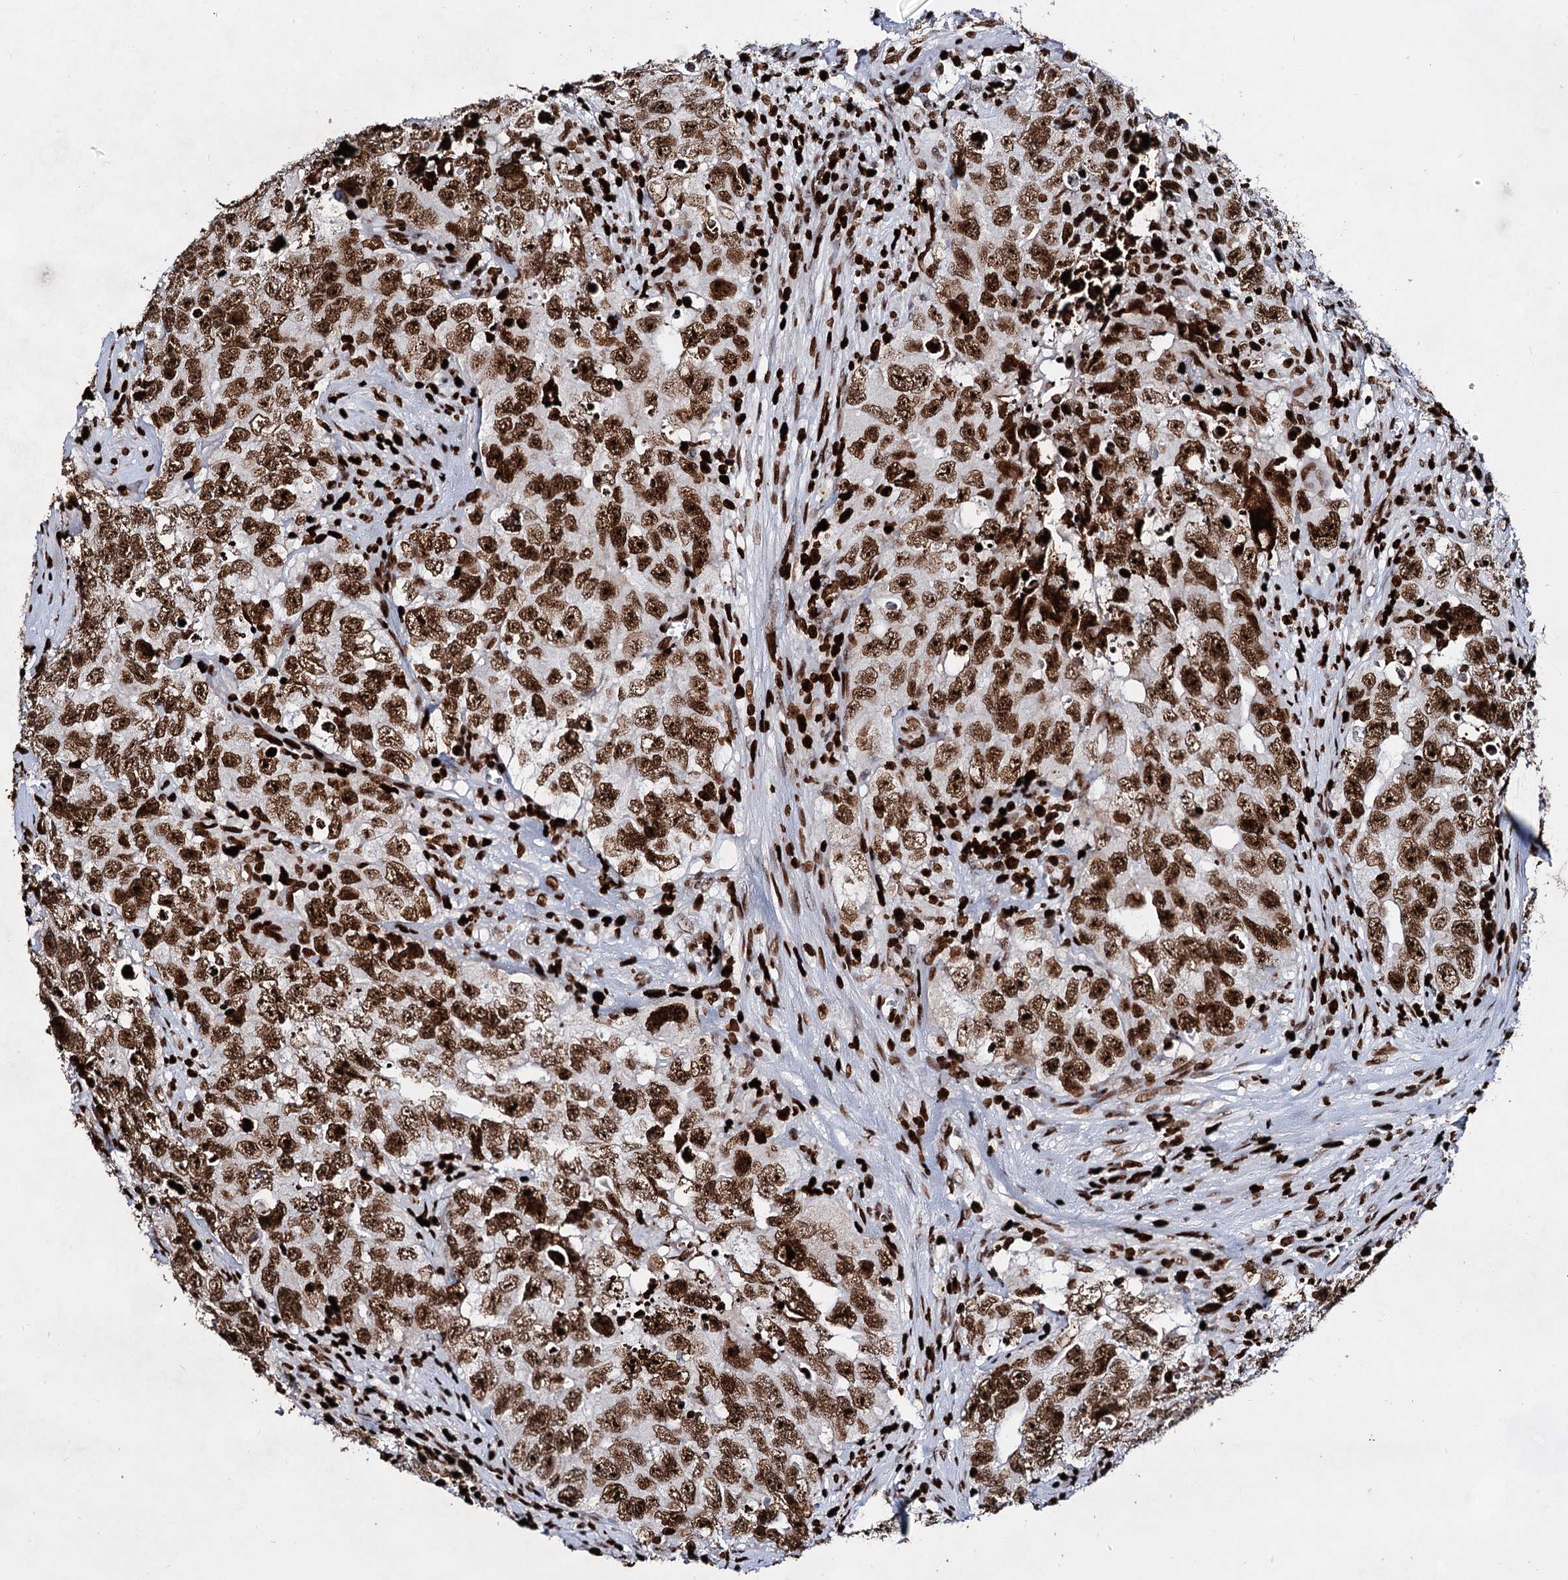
{"staining": {"intensity": "strong", "quantity": ">75%", "location": "nuclear"}, "tissue": "testis cancer", "cell_type": "Tumor cells", "image_type": "cancer", "snomed": [{"axis": "morphology", "description": "Seminoma, NOS"}, {"axis": "morphology", "description": "Carcinoma, Embryonal, NOS"}, {"axis": "topography", "description": "Testis"}], "caption": "An image of testis seminoma stained for a protein shows strong nuclear brown staining in tumor cells.", "gene": "HMGB2", "patient": {"sex": "male", "age": 43}}